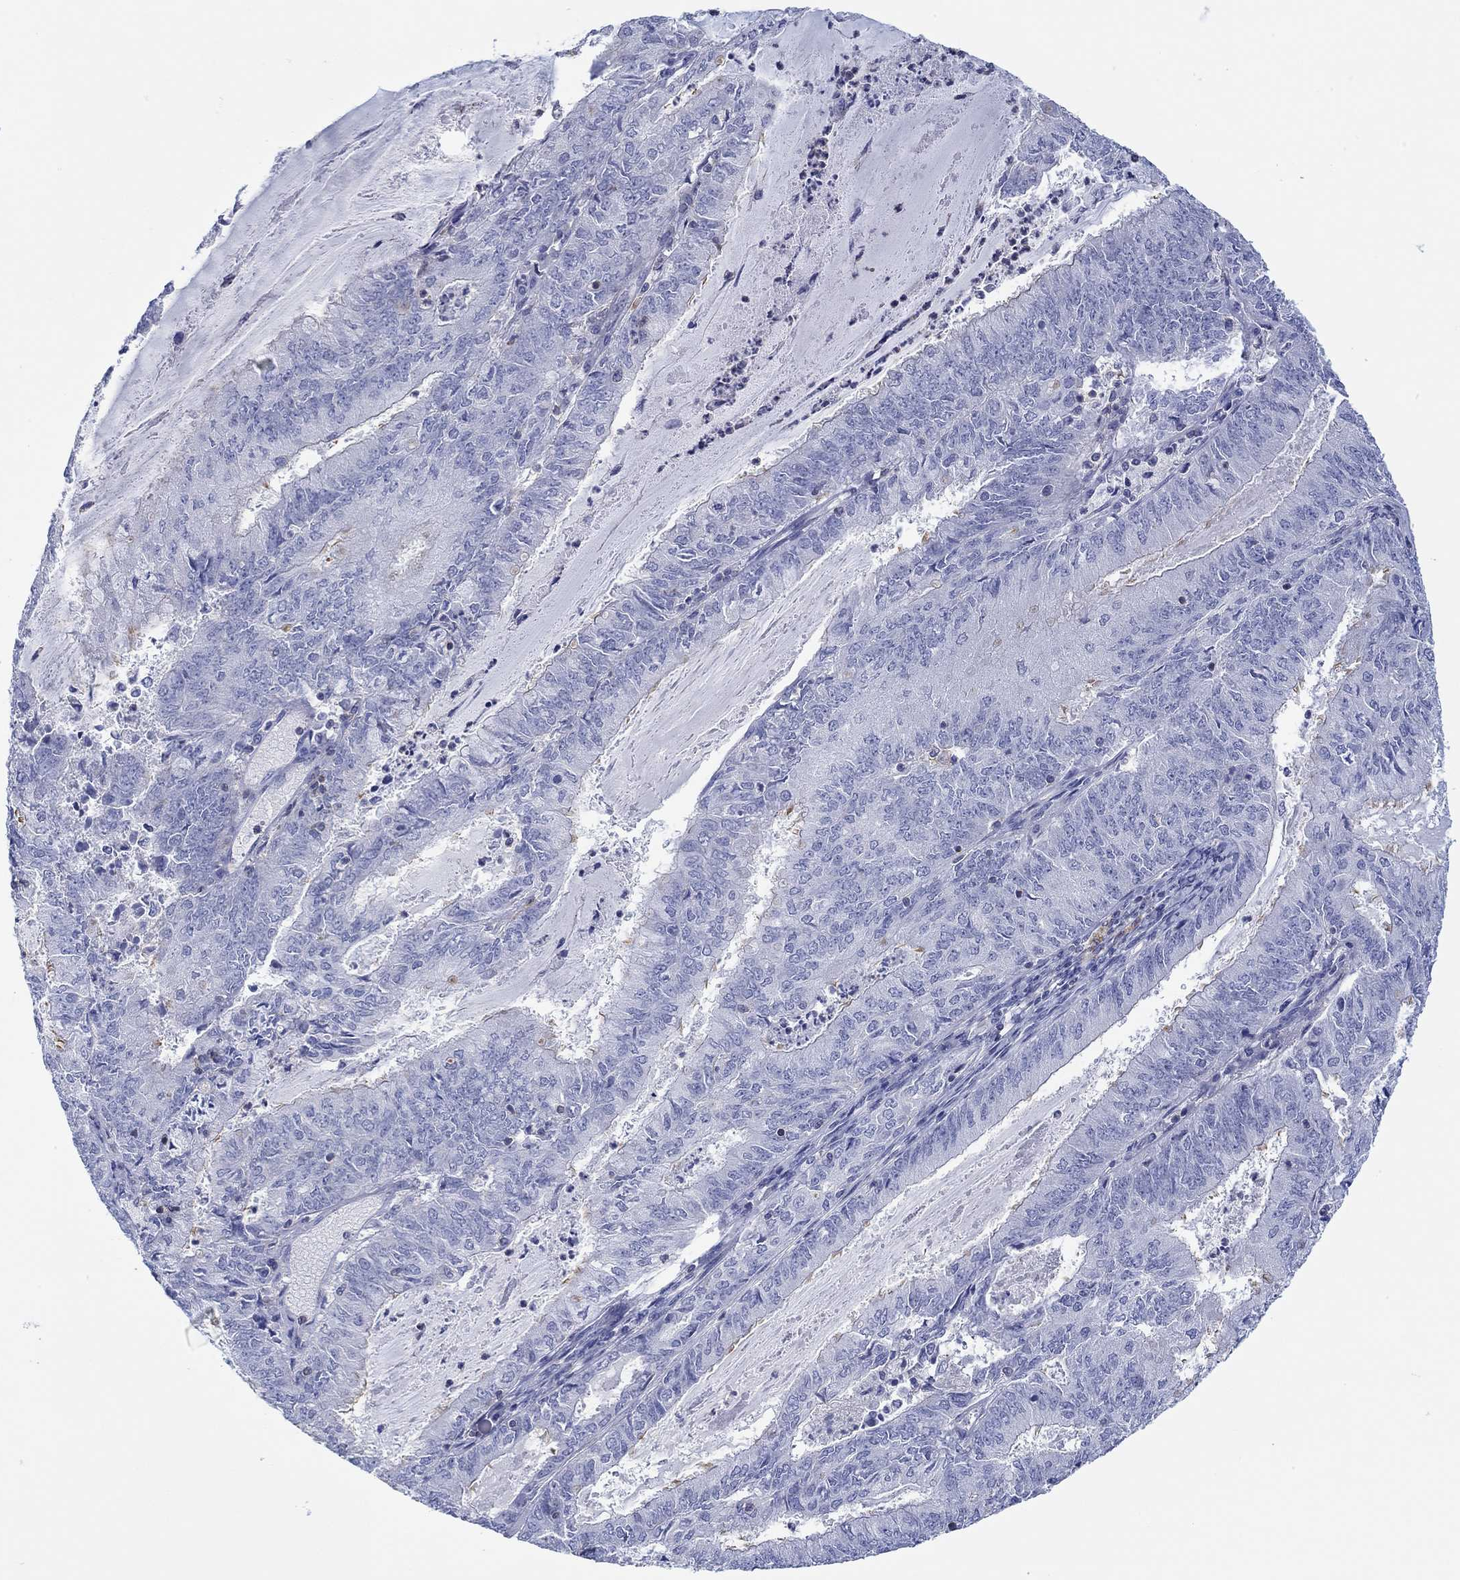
{"staining": {"intensity": "negative", "quantity": "none", "location": "none"}, "tissue": "endometrial cancer", "cell_type": "Tumor cells", "image_type": "cancer", "snomed": [{"axis": "morphology", "description": "Adenocarcinoma, NOS"}, {"axis": "topography", "description": "Endometrium"}], "caption": "A high-resolution image shows IHC staining of endometrial cancer, which demonstrates no significant staining in tumor cells.", "gene": "PPIL6", "patient": {"sex": "female", "age": 57}}